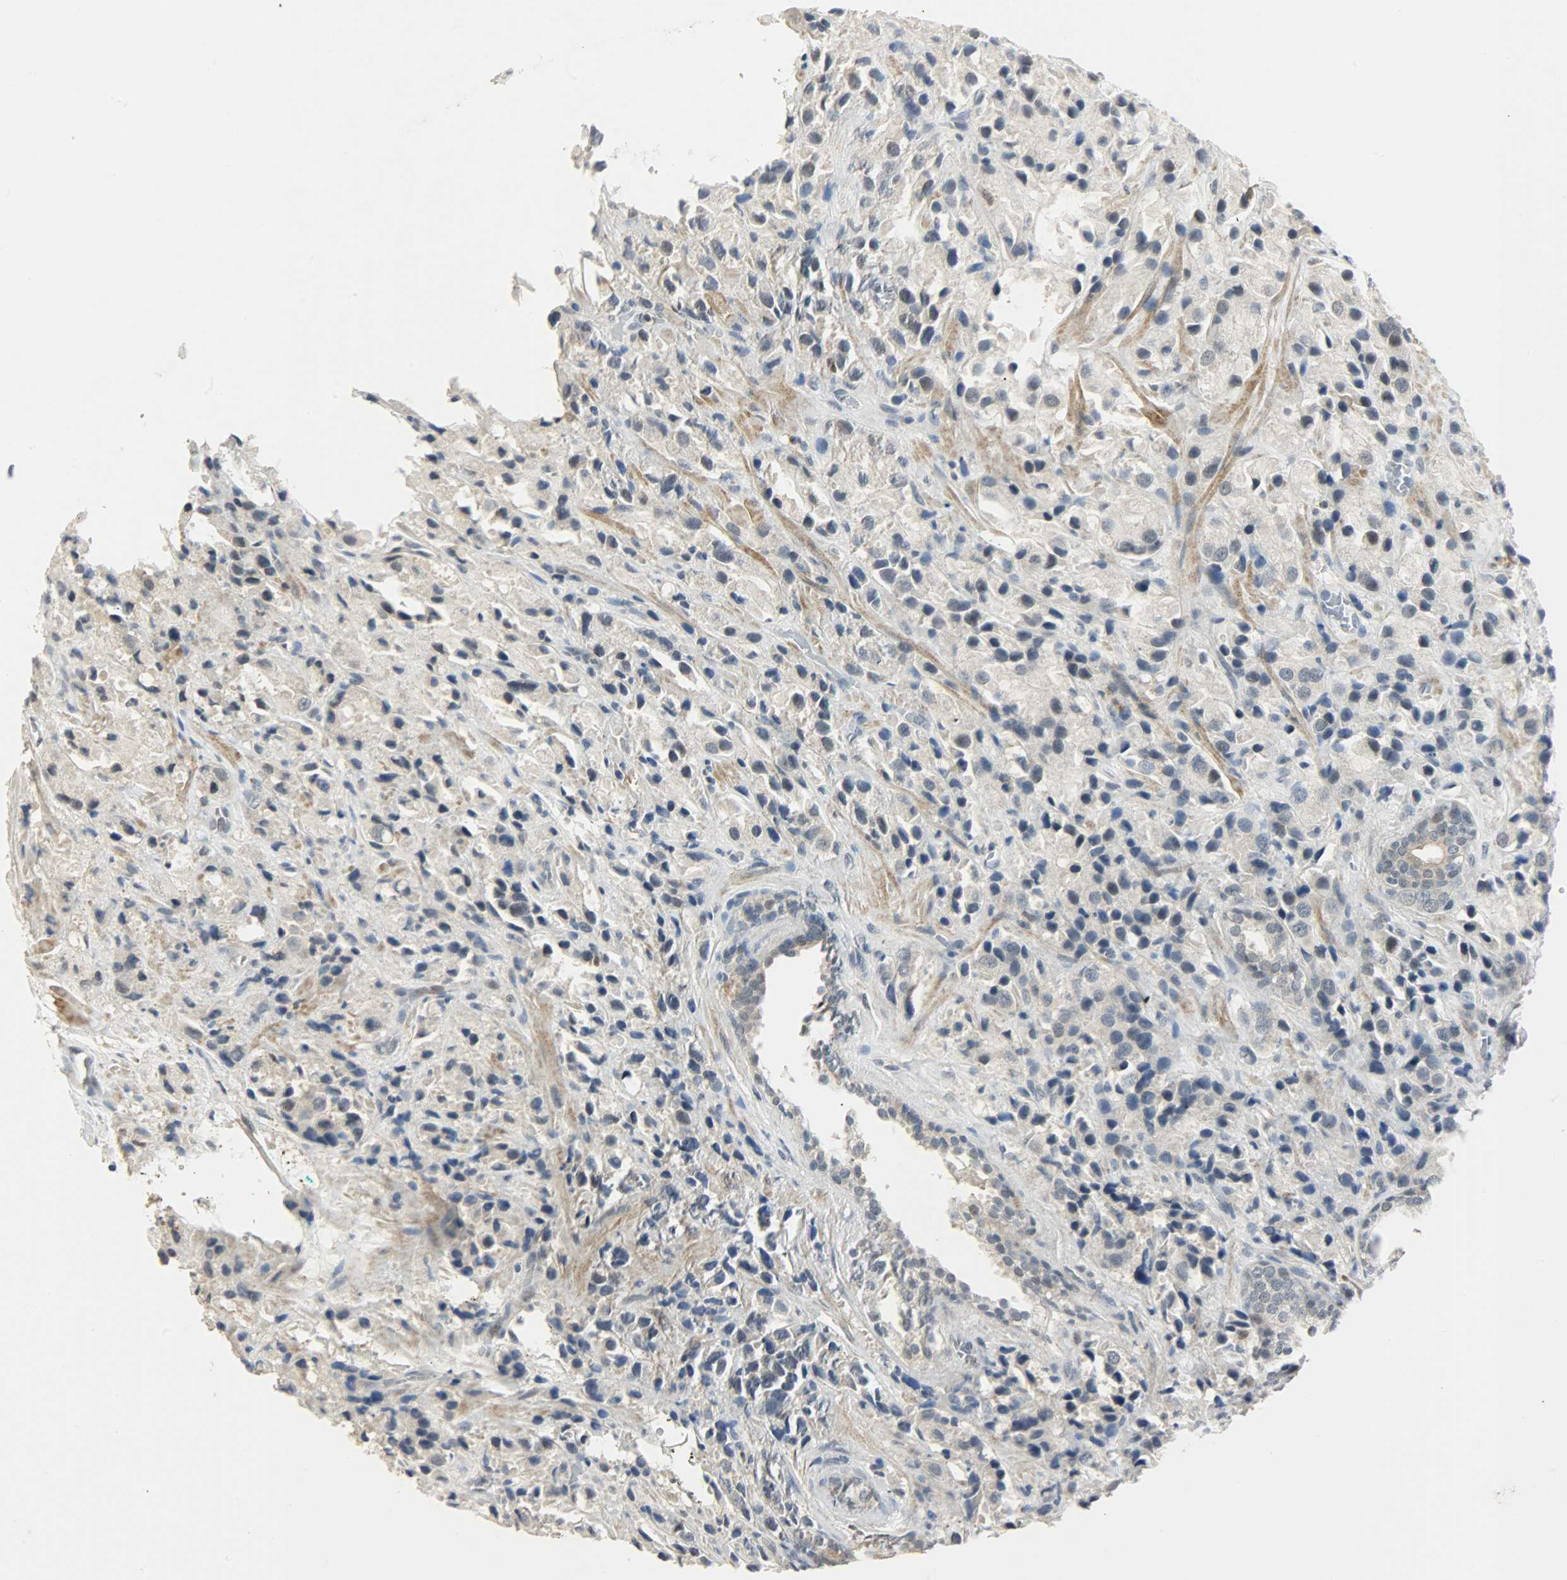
{"staining": {"intensity": "weak", "quantity": "25%-75%", "location": "cytoplasmic/membranous,nuclear"}, "tissue": "prostate cancer", "cell_type": "Tumor cells", "image_type": "cancer", "snomed": [{"axis": "morphology", "description": "Adenocarcinoma, High grade"}, {"axis": "topography", "description": "Prostate"}], "caption": "Prostate cancer stained with a brown dye exhibits weak cytoplasmic/membranous and nuclear positive positivity in about 25%-75% of tumor cells.", "gene": "PPARG", "patient": {"sex": "male", "age": 70}}